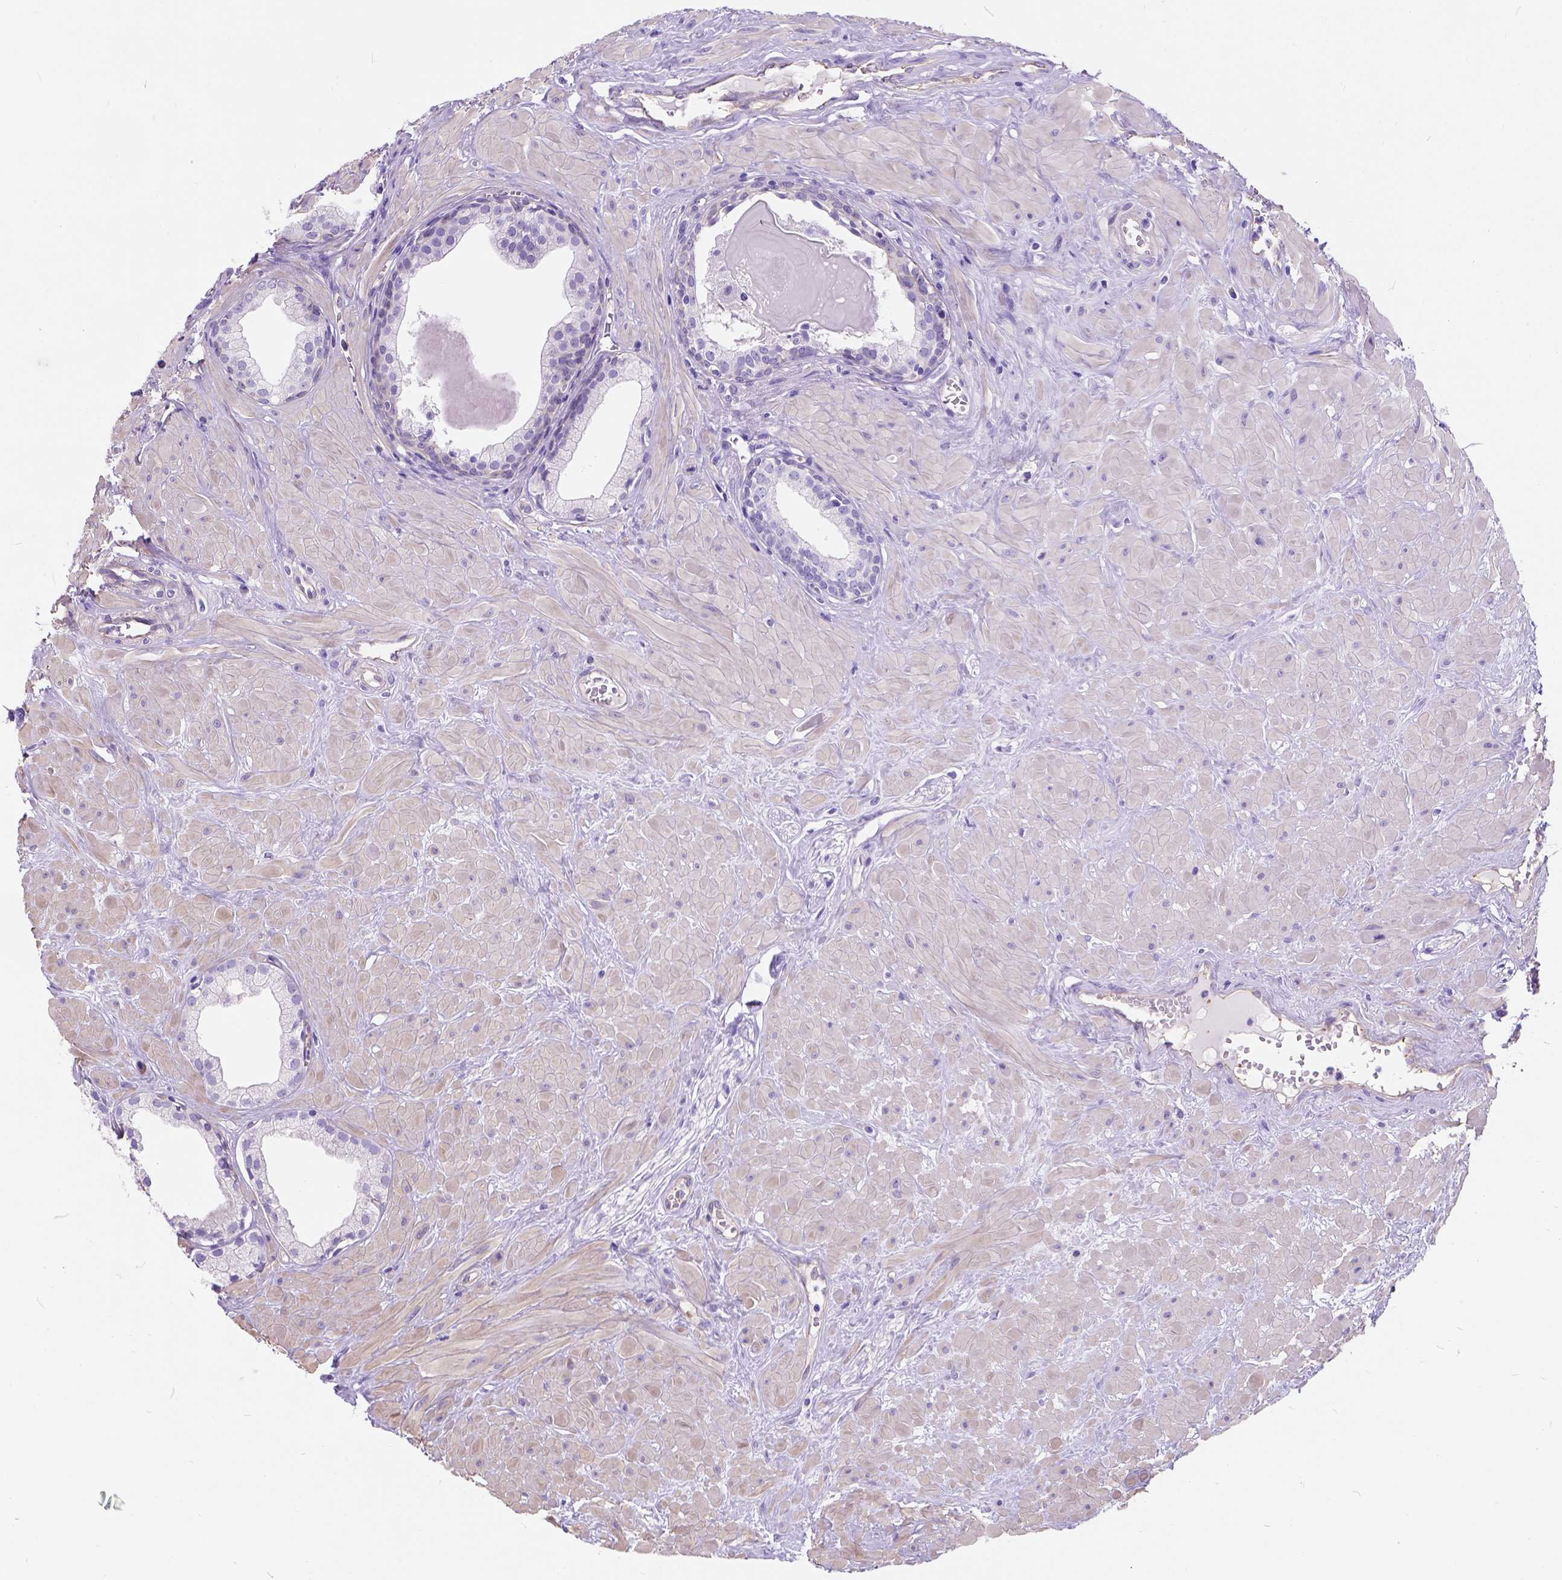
{"staining": {"intensity": "negative", "quantity": "none", "location": "none"}, "tissue": "prostate", "cell_type": "Glandular cells", "image_type": "normal", "snomed": [{"axis": "morphology", "description": "Normal tissue, NOS"}, {"axis": "topography", "description": "Prostate"}], "caption": "Glandular cells show no significant positivity in benign prostate.", "gene": "PHF7", "patient": {"sex": "male", "age": 48}}